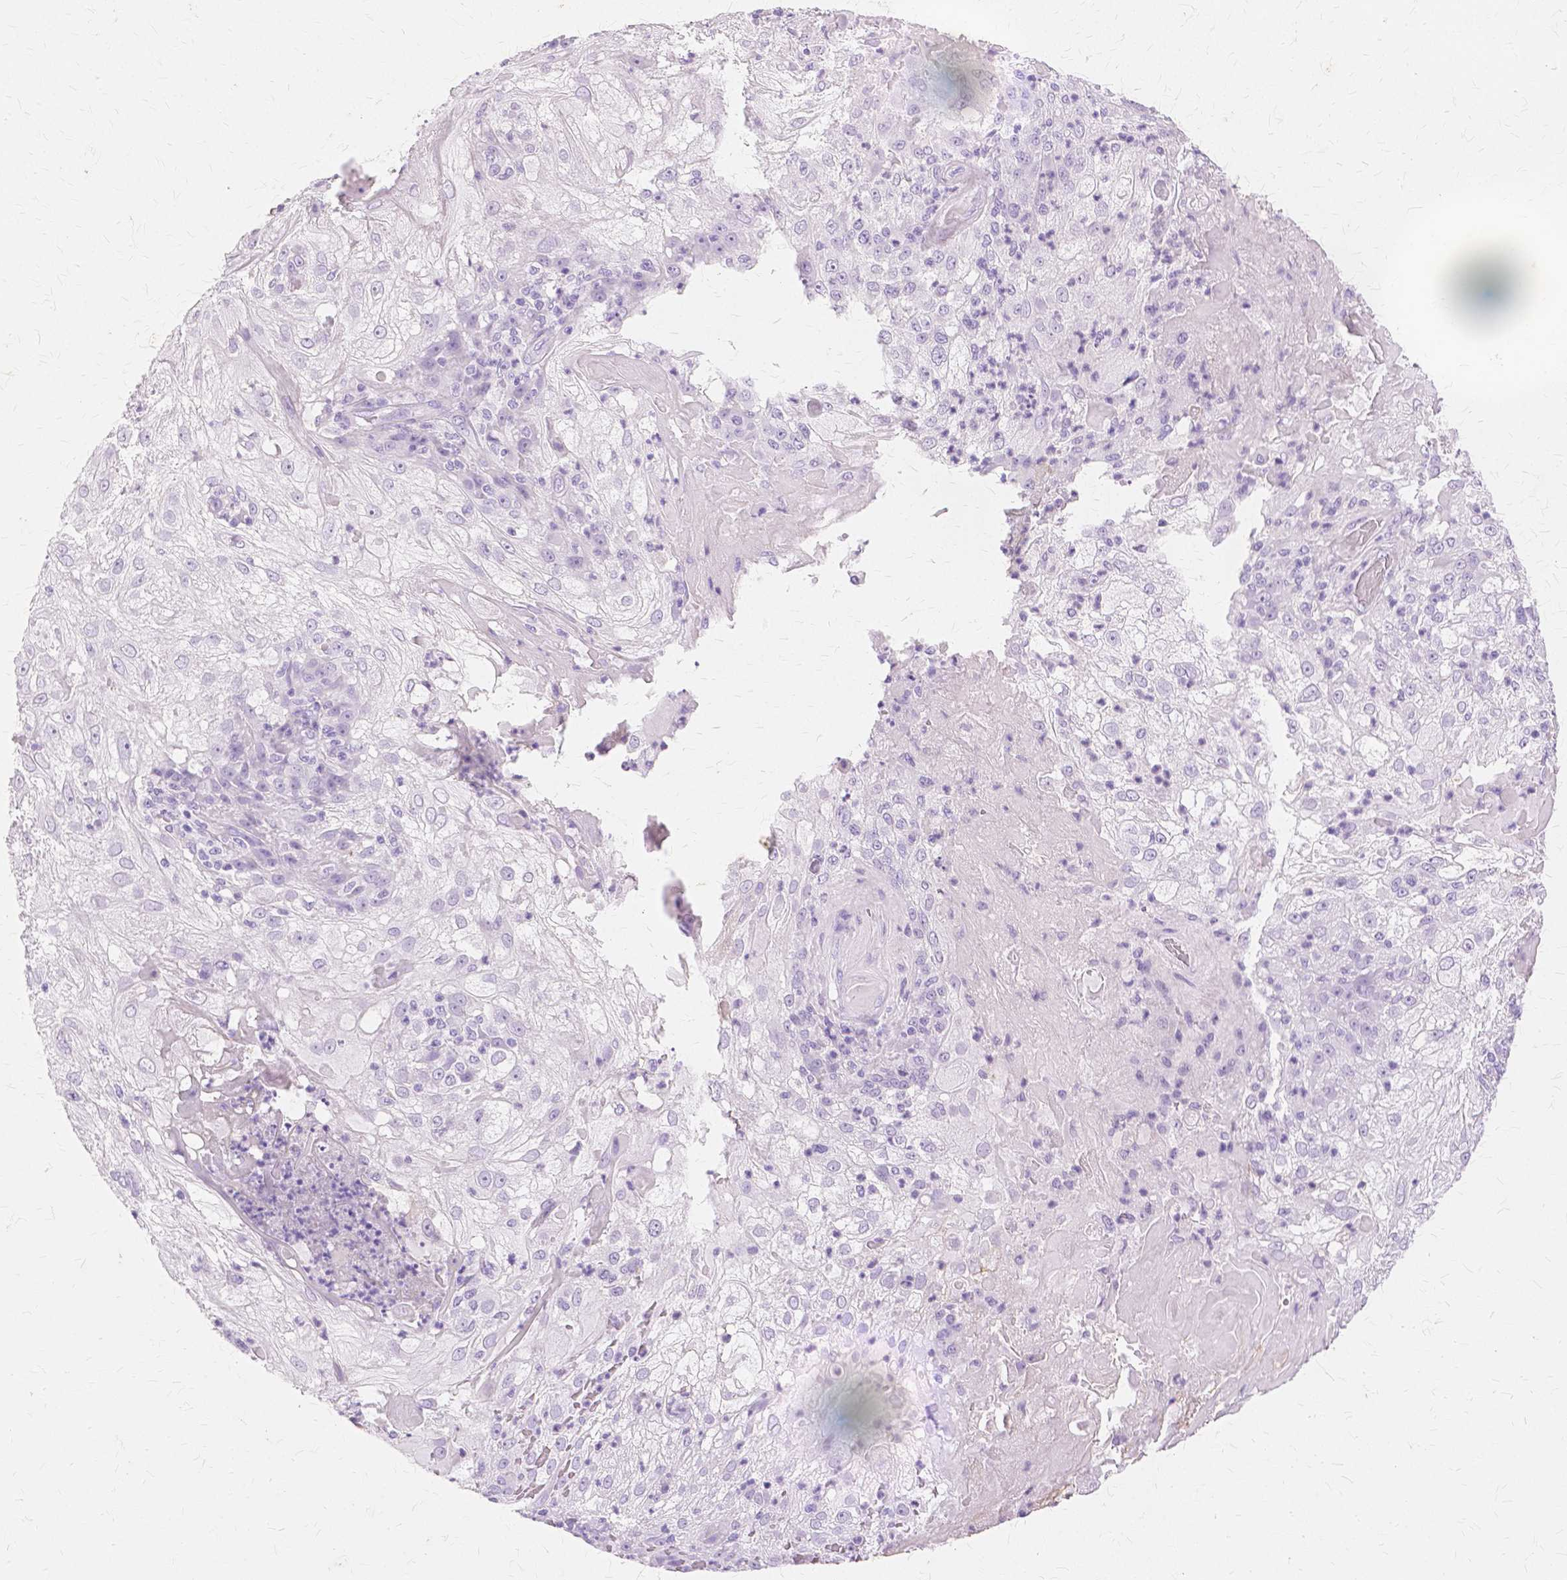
{"staining": {"intensity": "negative", "quantity": "none", "location": "none"}, "tissue": "skin cancer", "cell_type": "Tumor cells", "image_type": "cancer", "snomed": [{"axis": "morphology", "description": "Normal tissue, NOS"}, {"axis": "morphology", "description": "Squamous cell carcinoma, NOS"}, {"axis": "topography", "description": "Skin"}], "caption": "A high-resolution photomicrograph shows immunohistochemistry (IHC) staining of squamous cell carcinoma (skin), which displays no significant positivity in tumor cells.", "gene": "TGM1", "patient": {"sex": "female", "age": 83}}